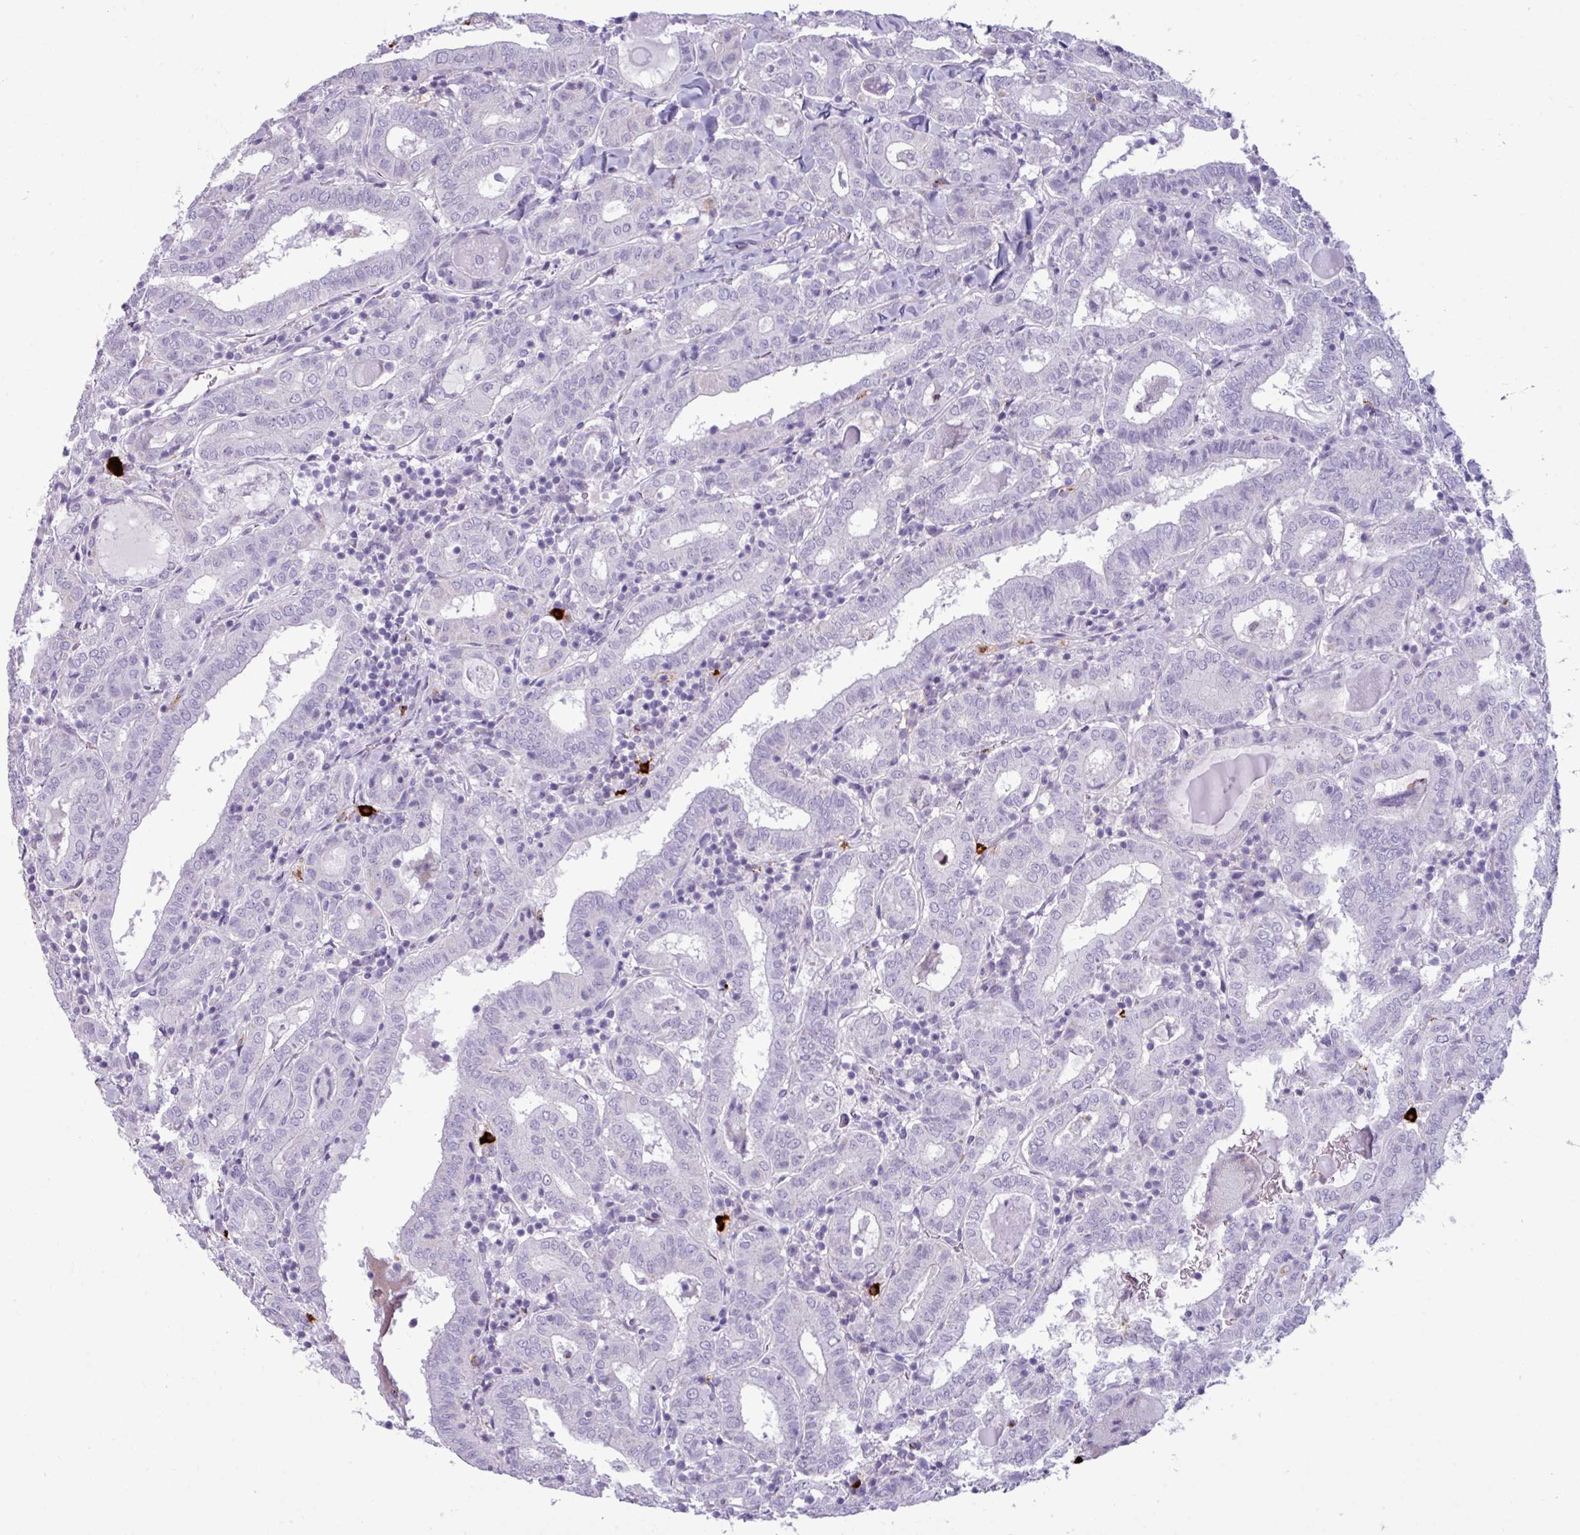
{"staining": {"intensity": "negative", "quantity": "none", "location": "none"}, "tissue": "thyroid cancer", "cell_type": "Tumor cells", "image_type": "cancer", "snomed": [{"axis": "morphology", "description": "Papillary adenocarcinoma, NOS"}, {"axis": "topography", "description": "Thyroid gland"}], "caption": "An image of human thyroid papillary adenocarcinoma is negative for staining in tumor cells.", "gene": "TRIM39", "patient": {"sex": "female", "age": 72}}